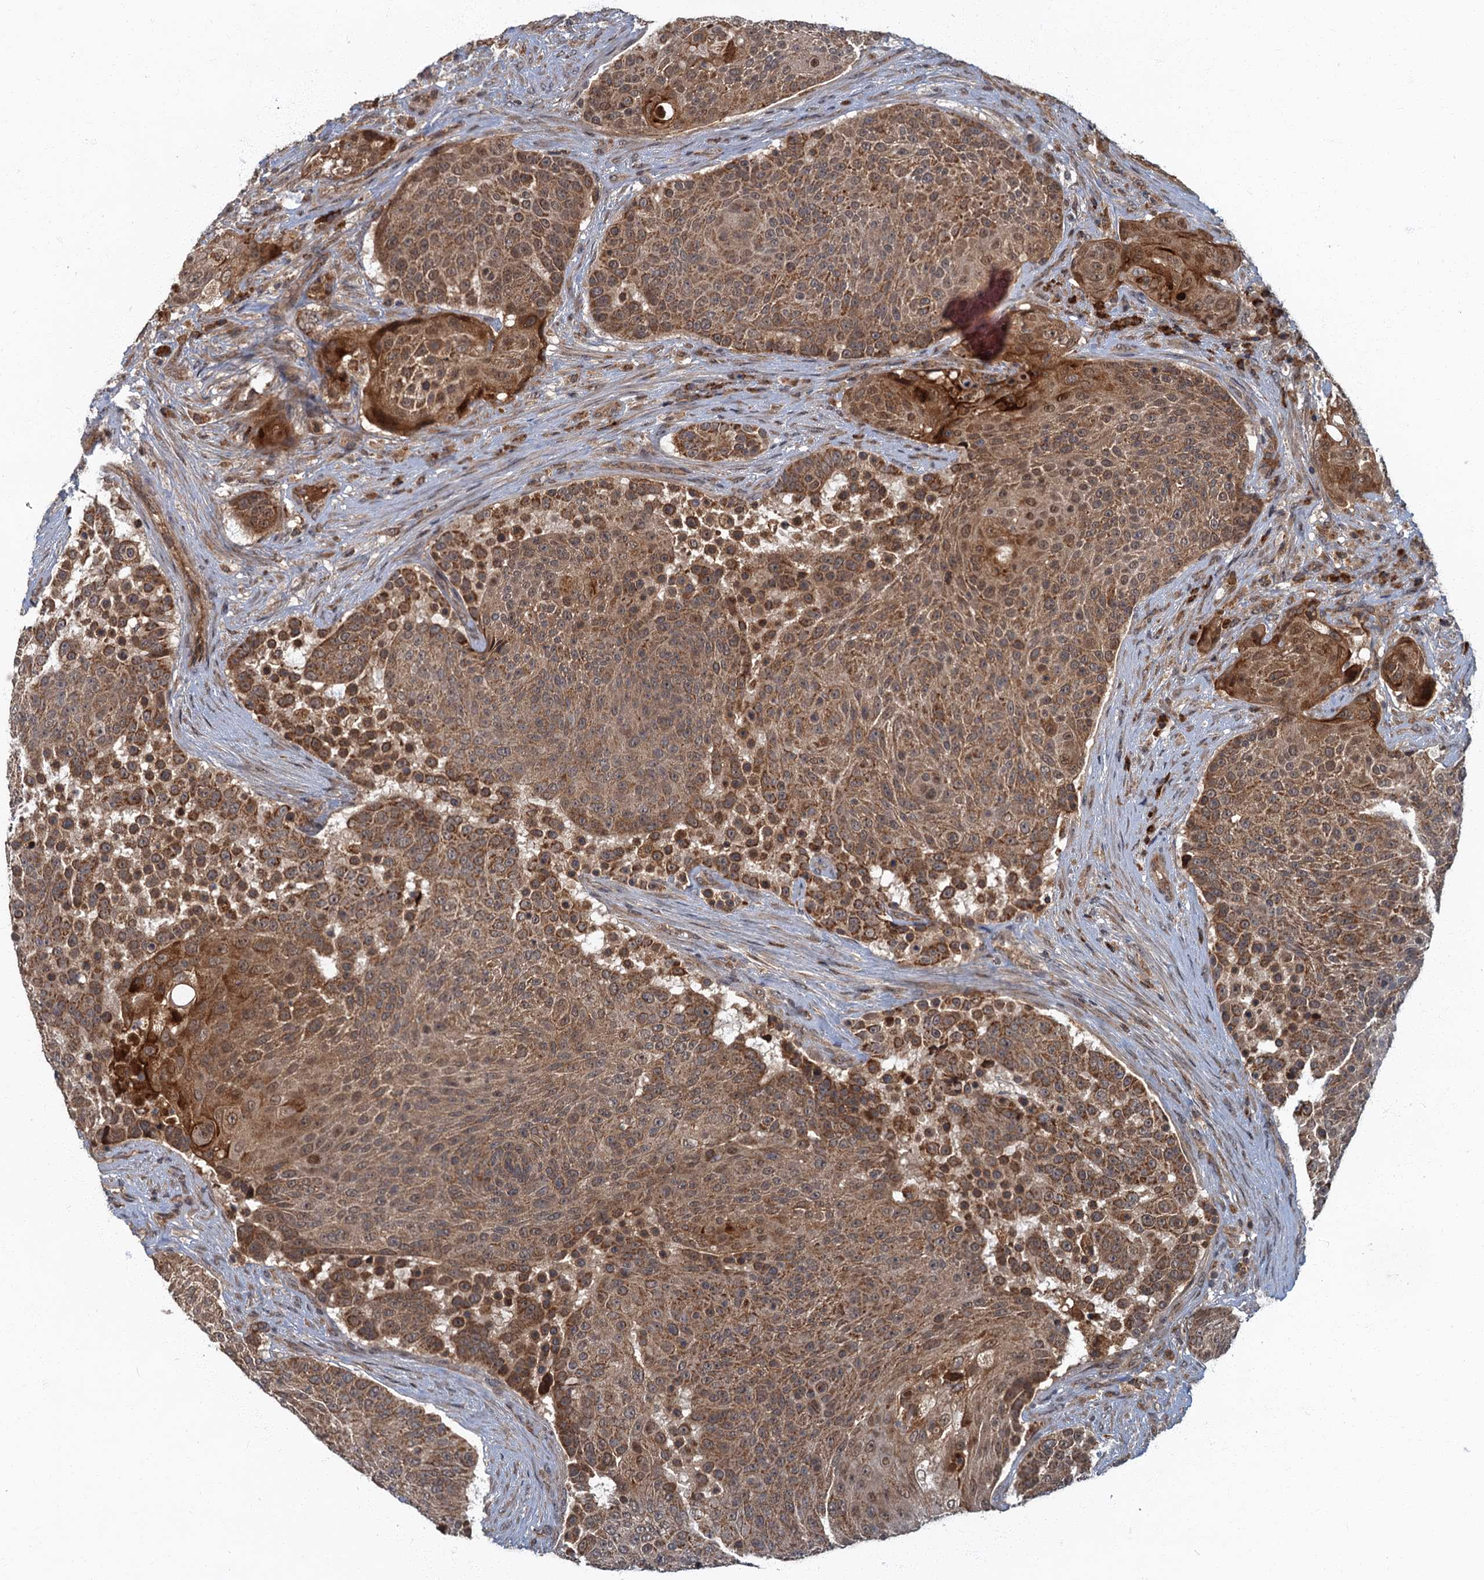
{"staining": {"intensity": "moderate", "quantity": ">75%", "location": "cytoplasmic/membranous"}, "tissue": "urothelial cancer", "cell_type": "Tumor cells", "image_type": "cancer", "snomed": [{"axis": "morphology", "description": "Urothelial carcinoma, High grade"}, {"axis": "topography", "description": "Urinary bladder"}], "caption": "Urothelial carcinoma (high-grade) stained with a protein marker exhibits moderate staining in tumor cells.", "gene": "SLC11A2", "patient": {"sex": "female", "age": 63}}